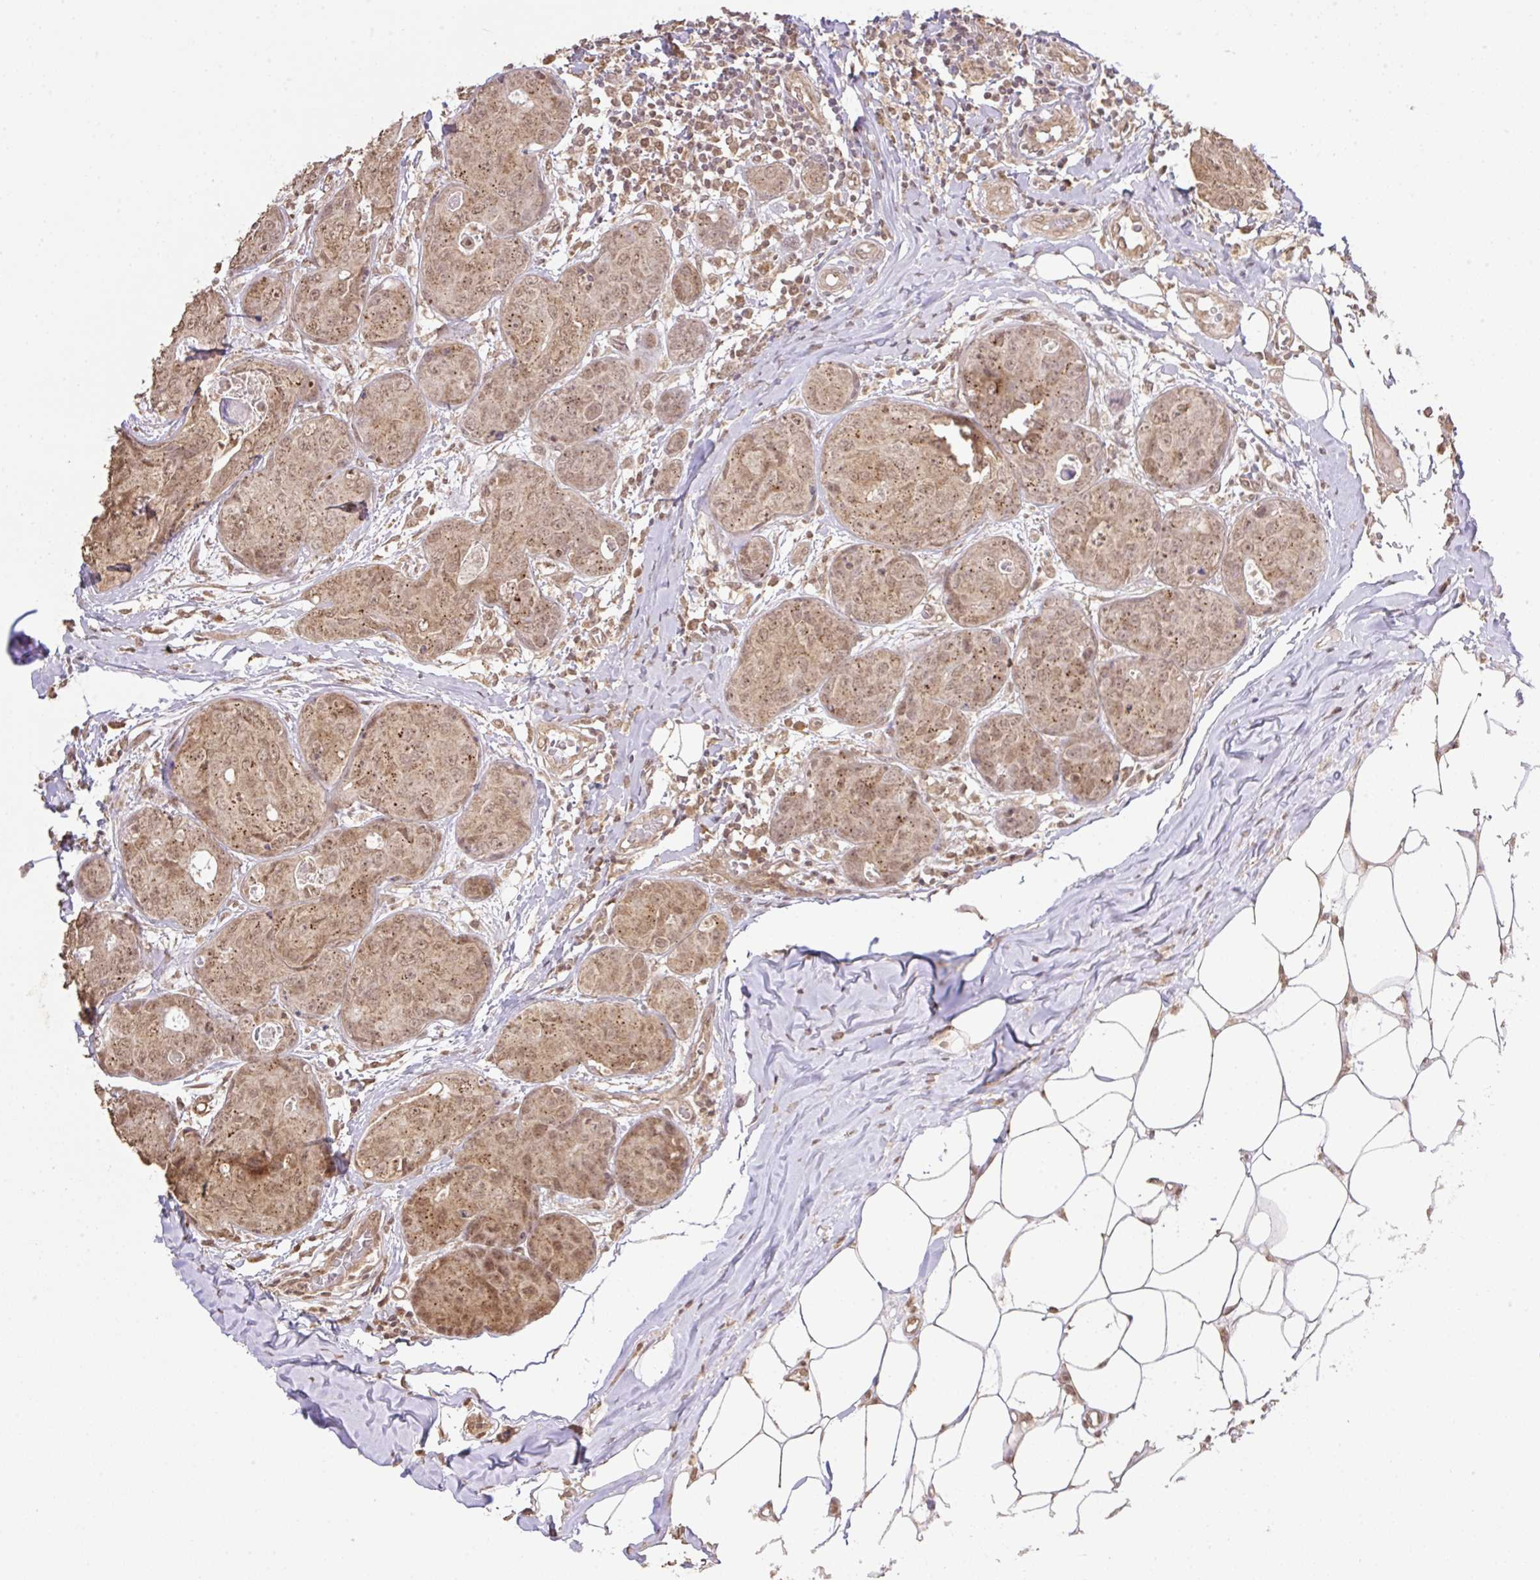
{"staining": {"intensity": "moderate", "quantity": ">75%", "location": "cytoplasmic/membranous,nuclear"}, "tissue": "breast cancer", "cell_type": "Tumor cells", "image_type": "cancer", "snomed": [{"axis": "morphology", "description": "Duct carcinoma"}, {"axis": "topography", "description": "Breast"}], "caption": "Immunohistochemistry (IHC) micrograph of breast cancer stained for a protein (brown), which shows medium levels of moderate cytoplasmic/membranous and nuclear positivity in approximately >75% of tumor cells.", "gene": "VPS25", "patient": {"sex": "female", "age": 43}}